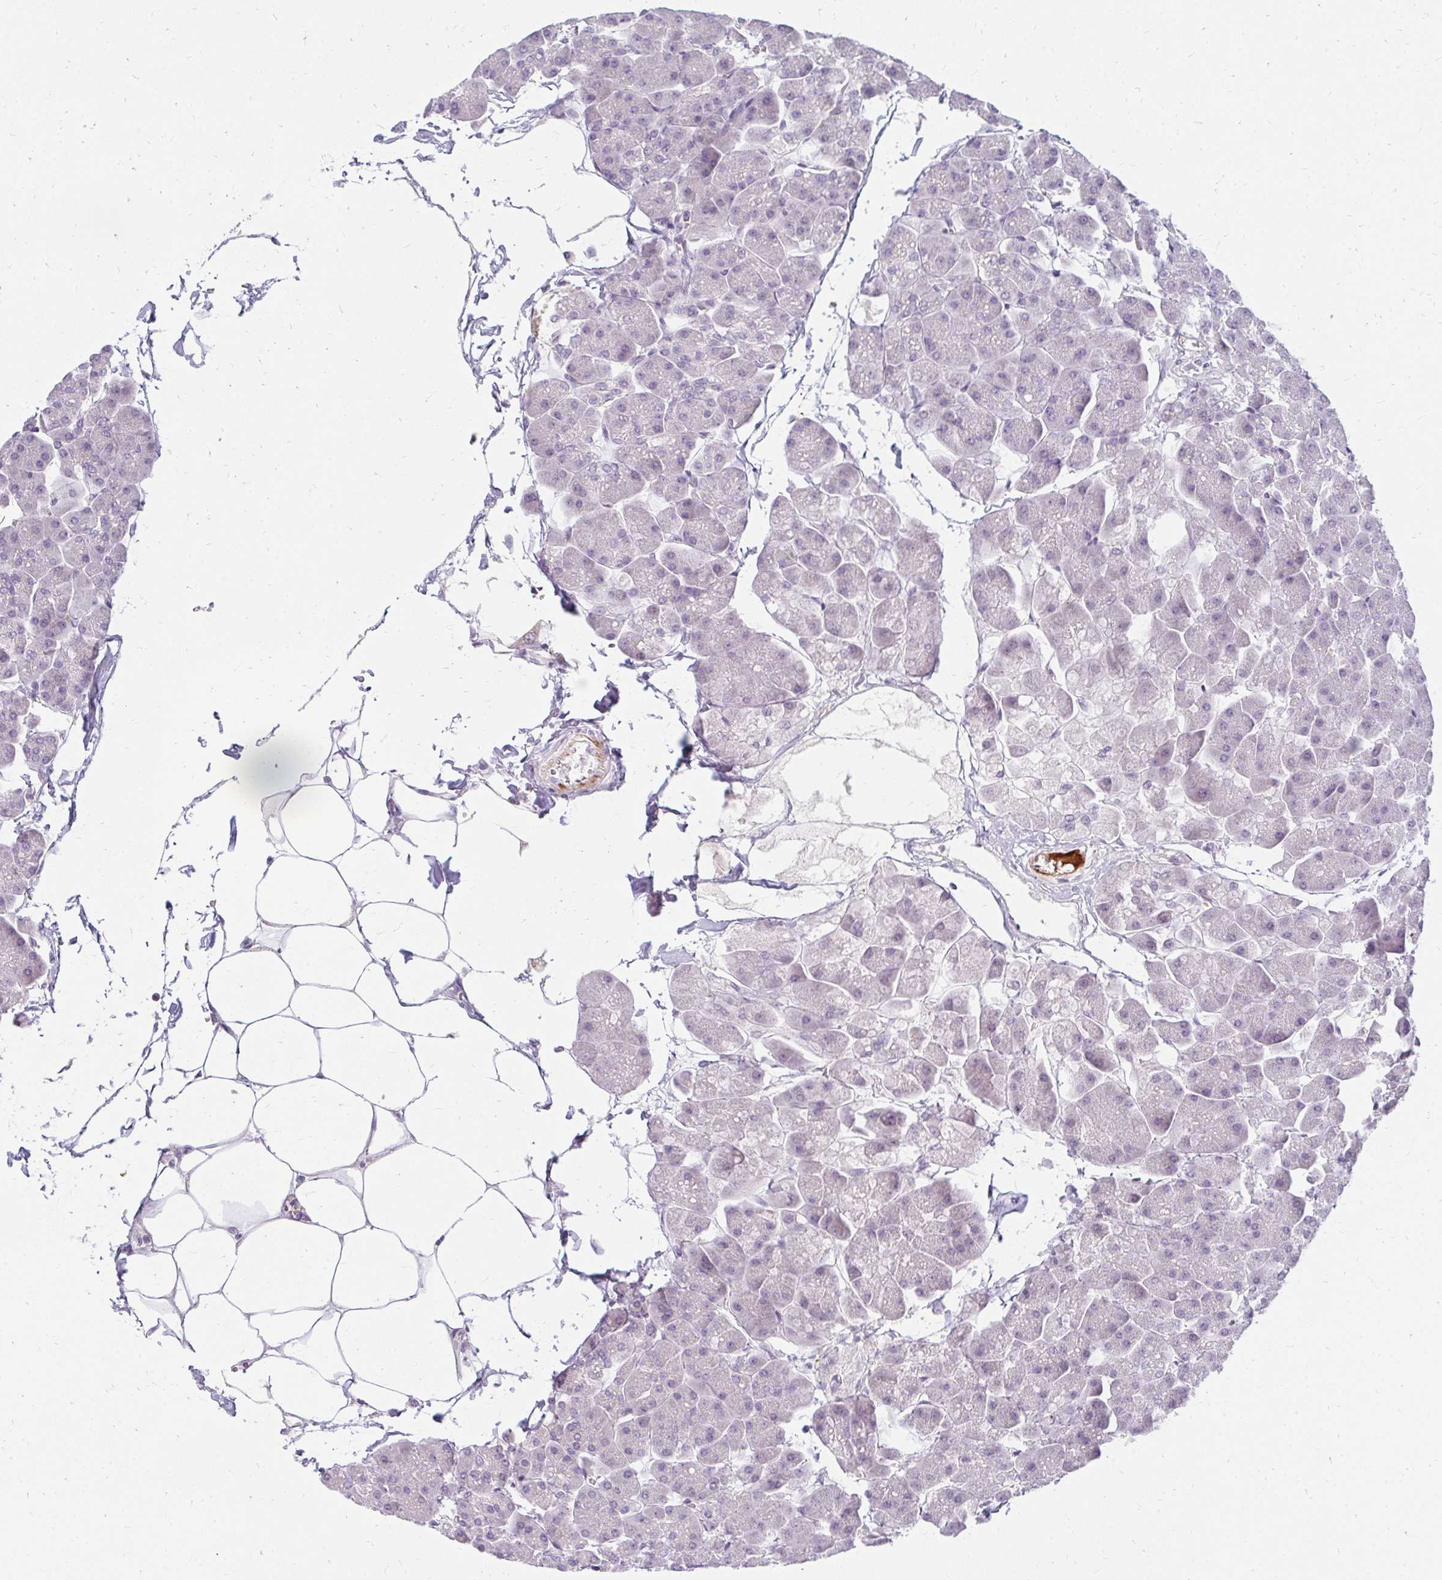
{"staining": {"intensity": "negative", "quantity": "none", "location": "none"}, "tissue": "pancreas", "cell_type": "Exocrine glandular cells", "image_type": "normal", "snomed": [{"axis": "morphology", "description": "Normal tissue, NOS"}, {"axis": "topography", "description": "Pancreas"}], "caption": "The immunohistochemistry image has no significant positivity in exocrine glandular cells of pancreas.", "gene": "PPP1R3G", "patient": {"sex": "male", "age": 35}}